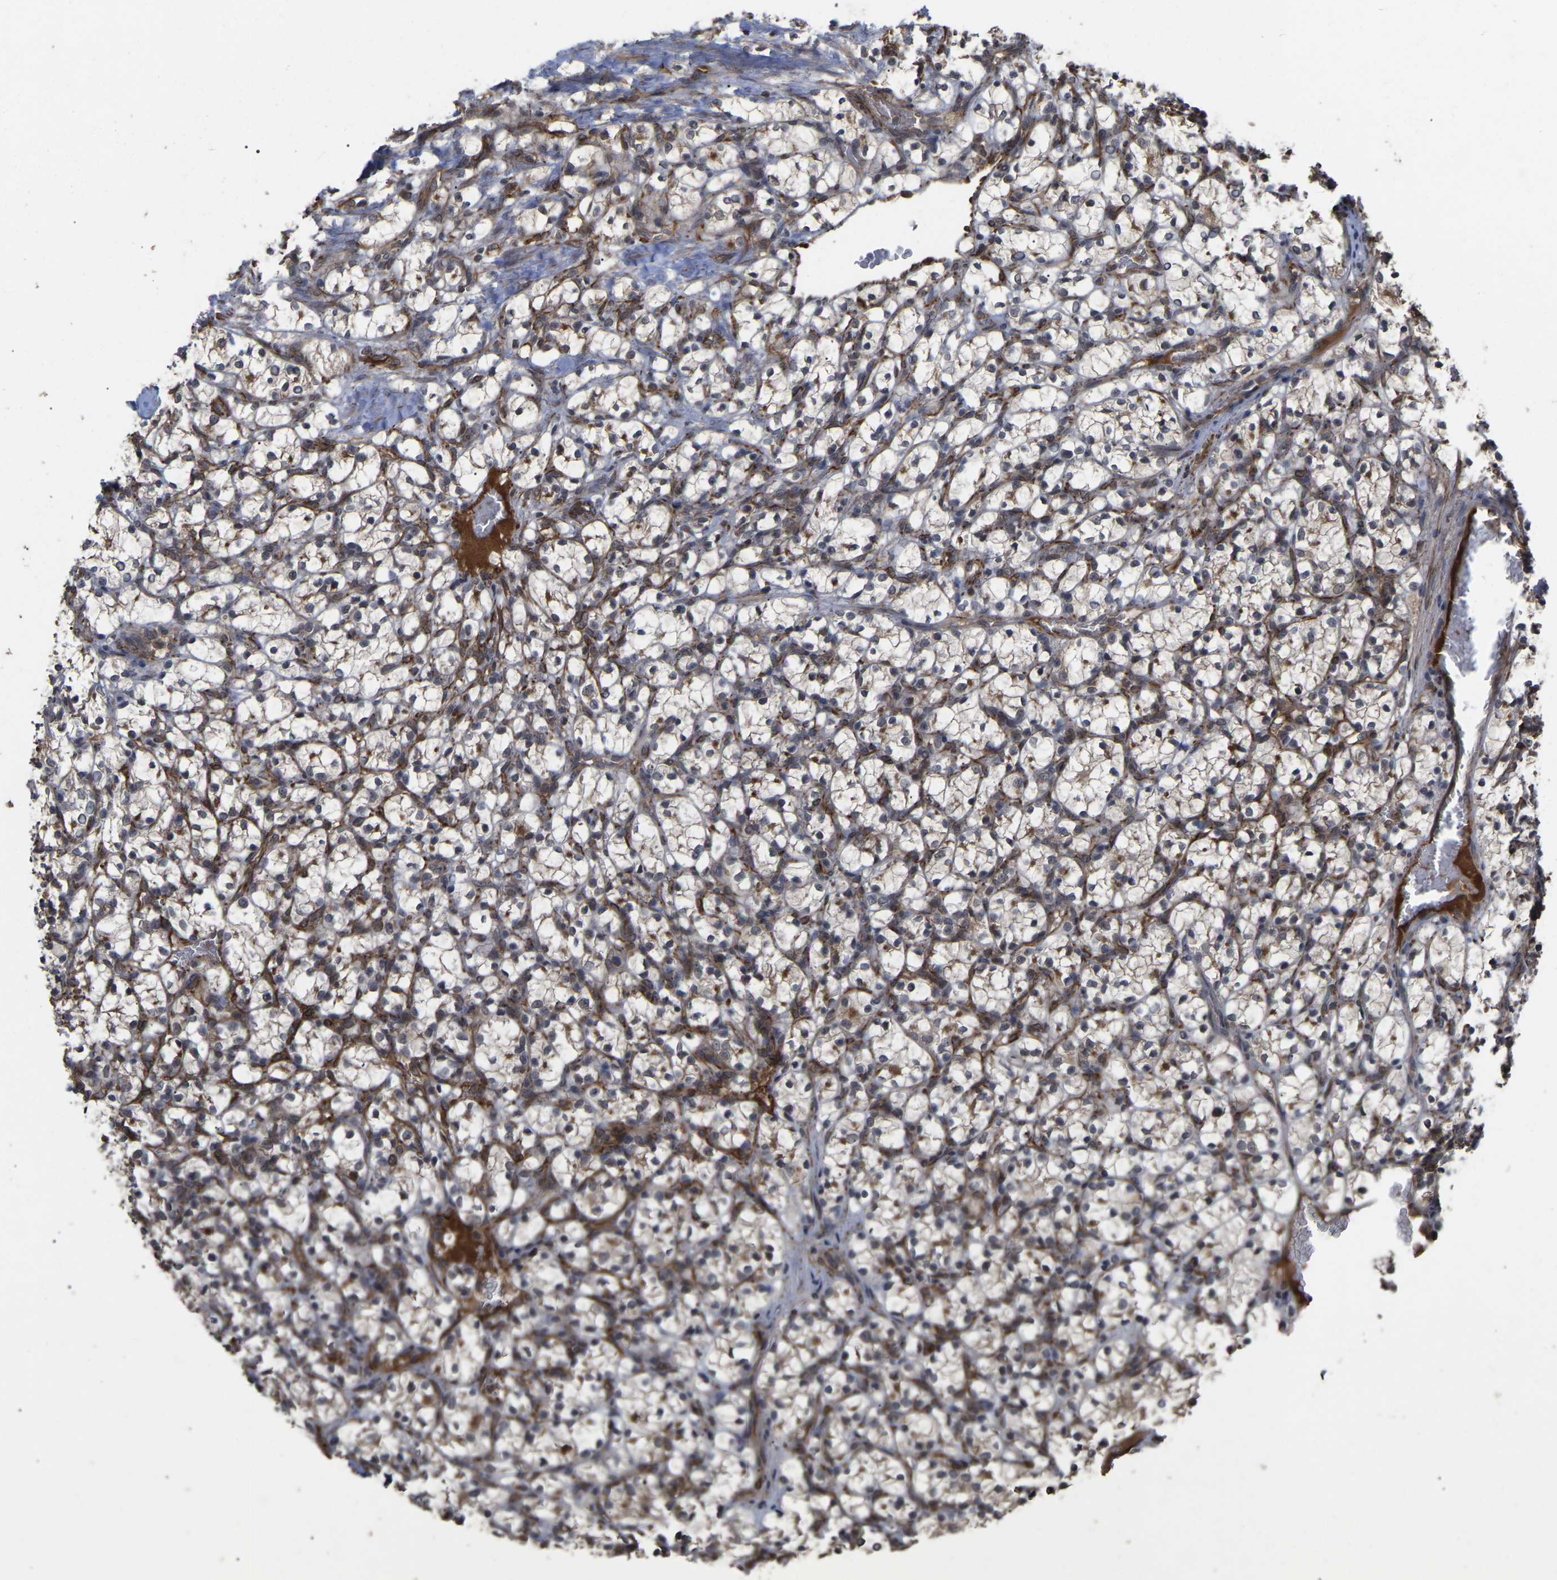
{"staining": {"intensity": "weak", "quantity": ">75%", "location": "cytoplasmic/membranous"}, "tissue": "renal cancer", "cell_type": "Tumor cells", "image_type": "cancer", "snomed": [{"axis": "morphology", "description": "Adenocarcinoma, NOS"}, {"axis": "topography", "description": "Kidney"}], "caption": "This photomicrograph shows renal adenocarcinoma stained with immunohistochemistry to label a protein in brown. The cytoplasmic/membranous of tumor cells show weak positivity for the protein. Nuclei are counter-stained blue.", "gene": "FAM161B", "patient": {"sex": "female", "age": 69}}